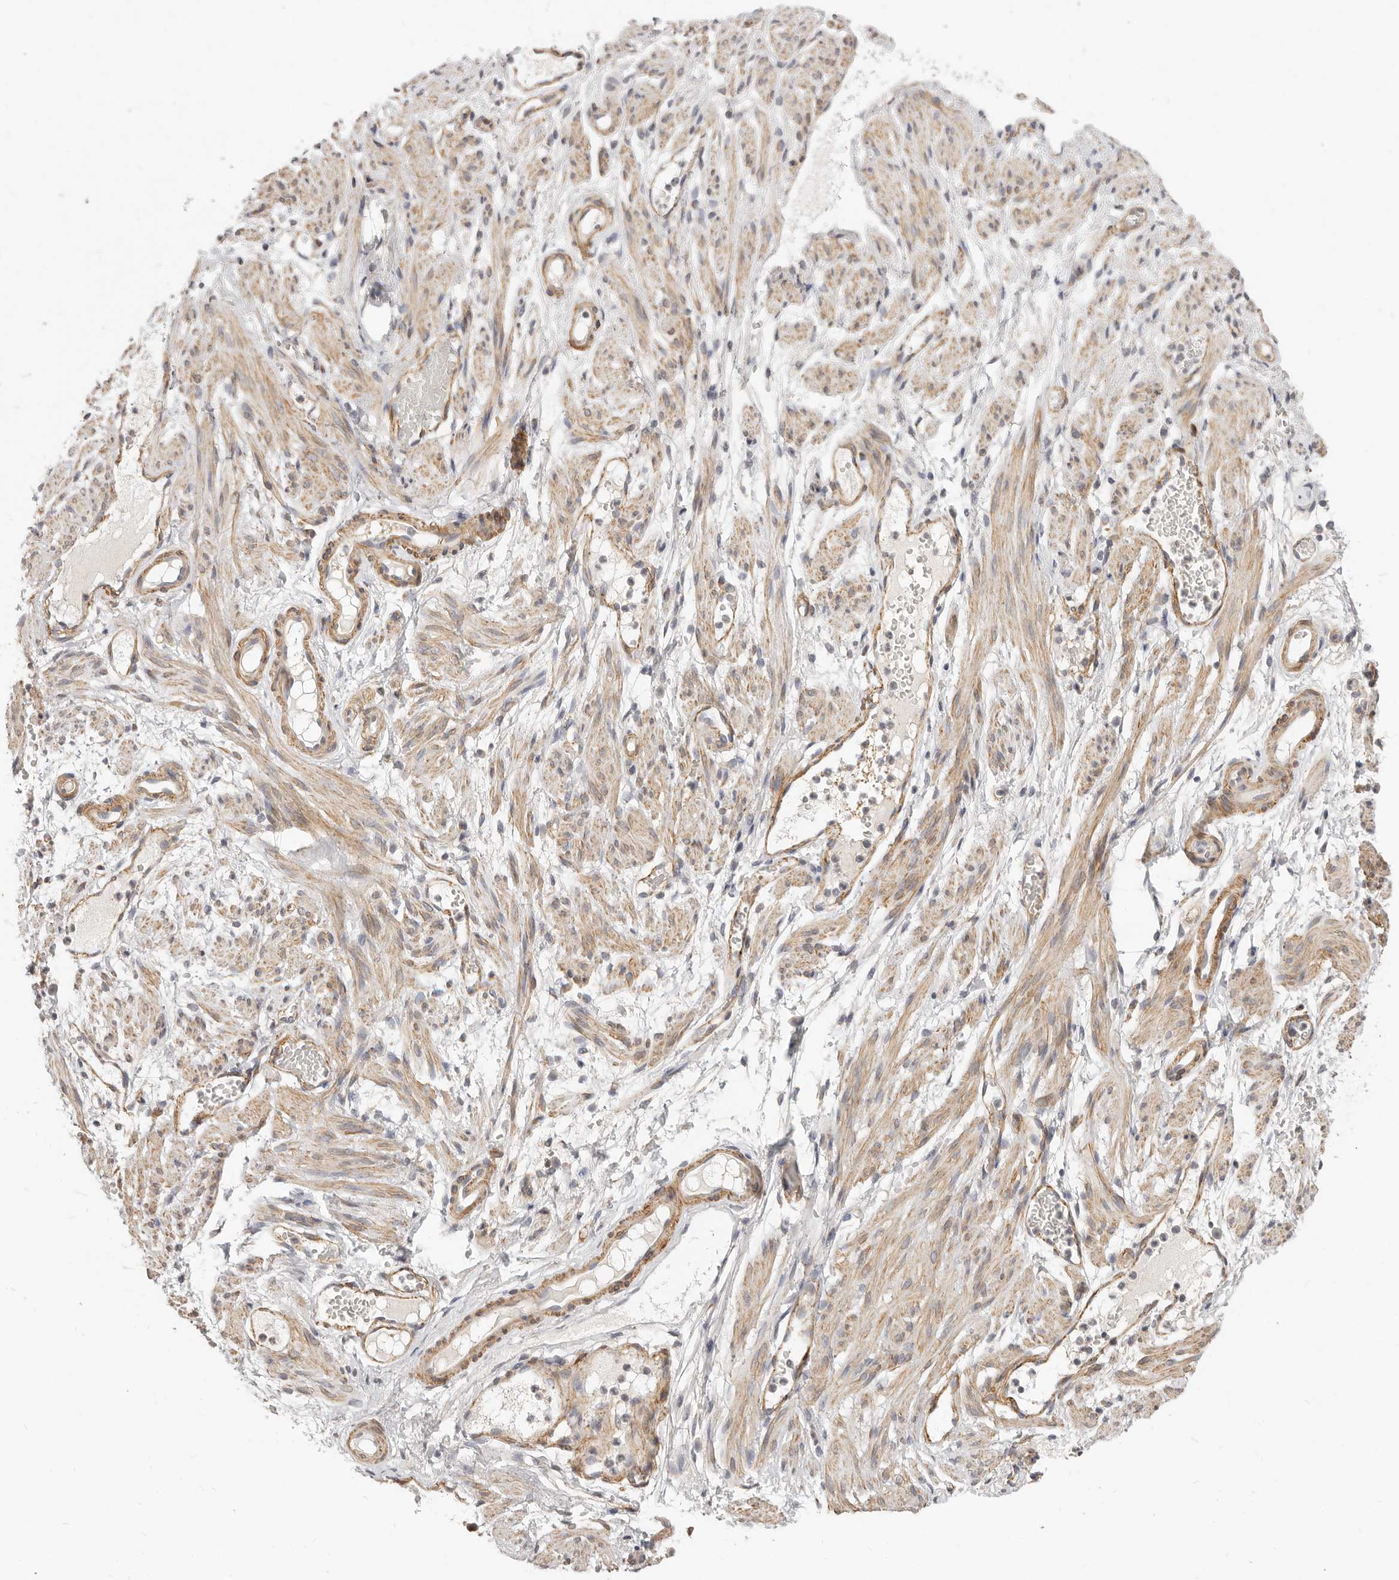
{"staining": {"intensity": "negative", "quantity": "none", "location": "none"}, "tissue": "adipose tissue", "cell_type": "Adipocytes", "image_type": "normal", "snomed": [{"axis": "morphology", "description": "Normal tissue, NOS"}, {"axis": "topography", "description": "Smooth muscle"}, {"axis": "topography", "description": "Peripheral nerve tissue"}], "caption": "IHC micrograph of normal adipose tissue stained for a protein (brown), which shows no positivity in adipocytes. (DAB (3,3'-diaminobenzidine) immunohistochemistry (IHC) visualized using brightfield microscopy, high magnification).", "gene": "RABAC1", "patient": {"sex": "female", "age": 39}}